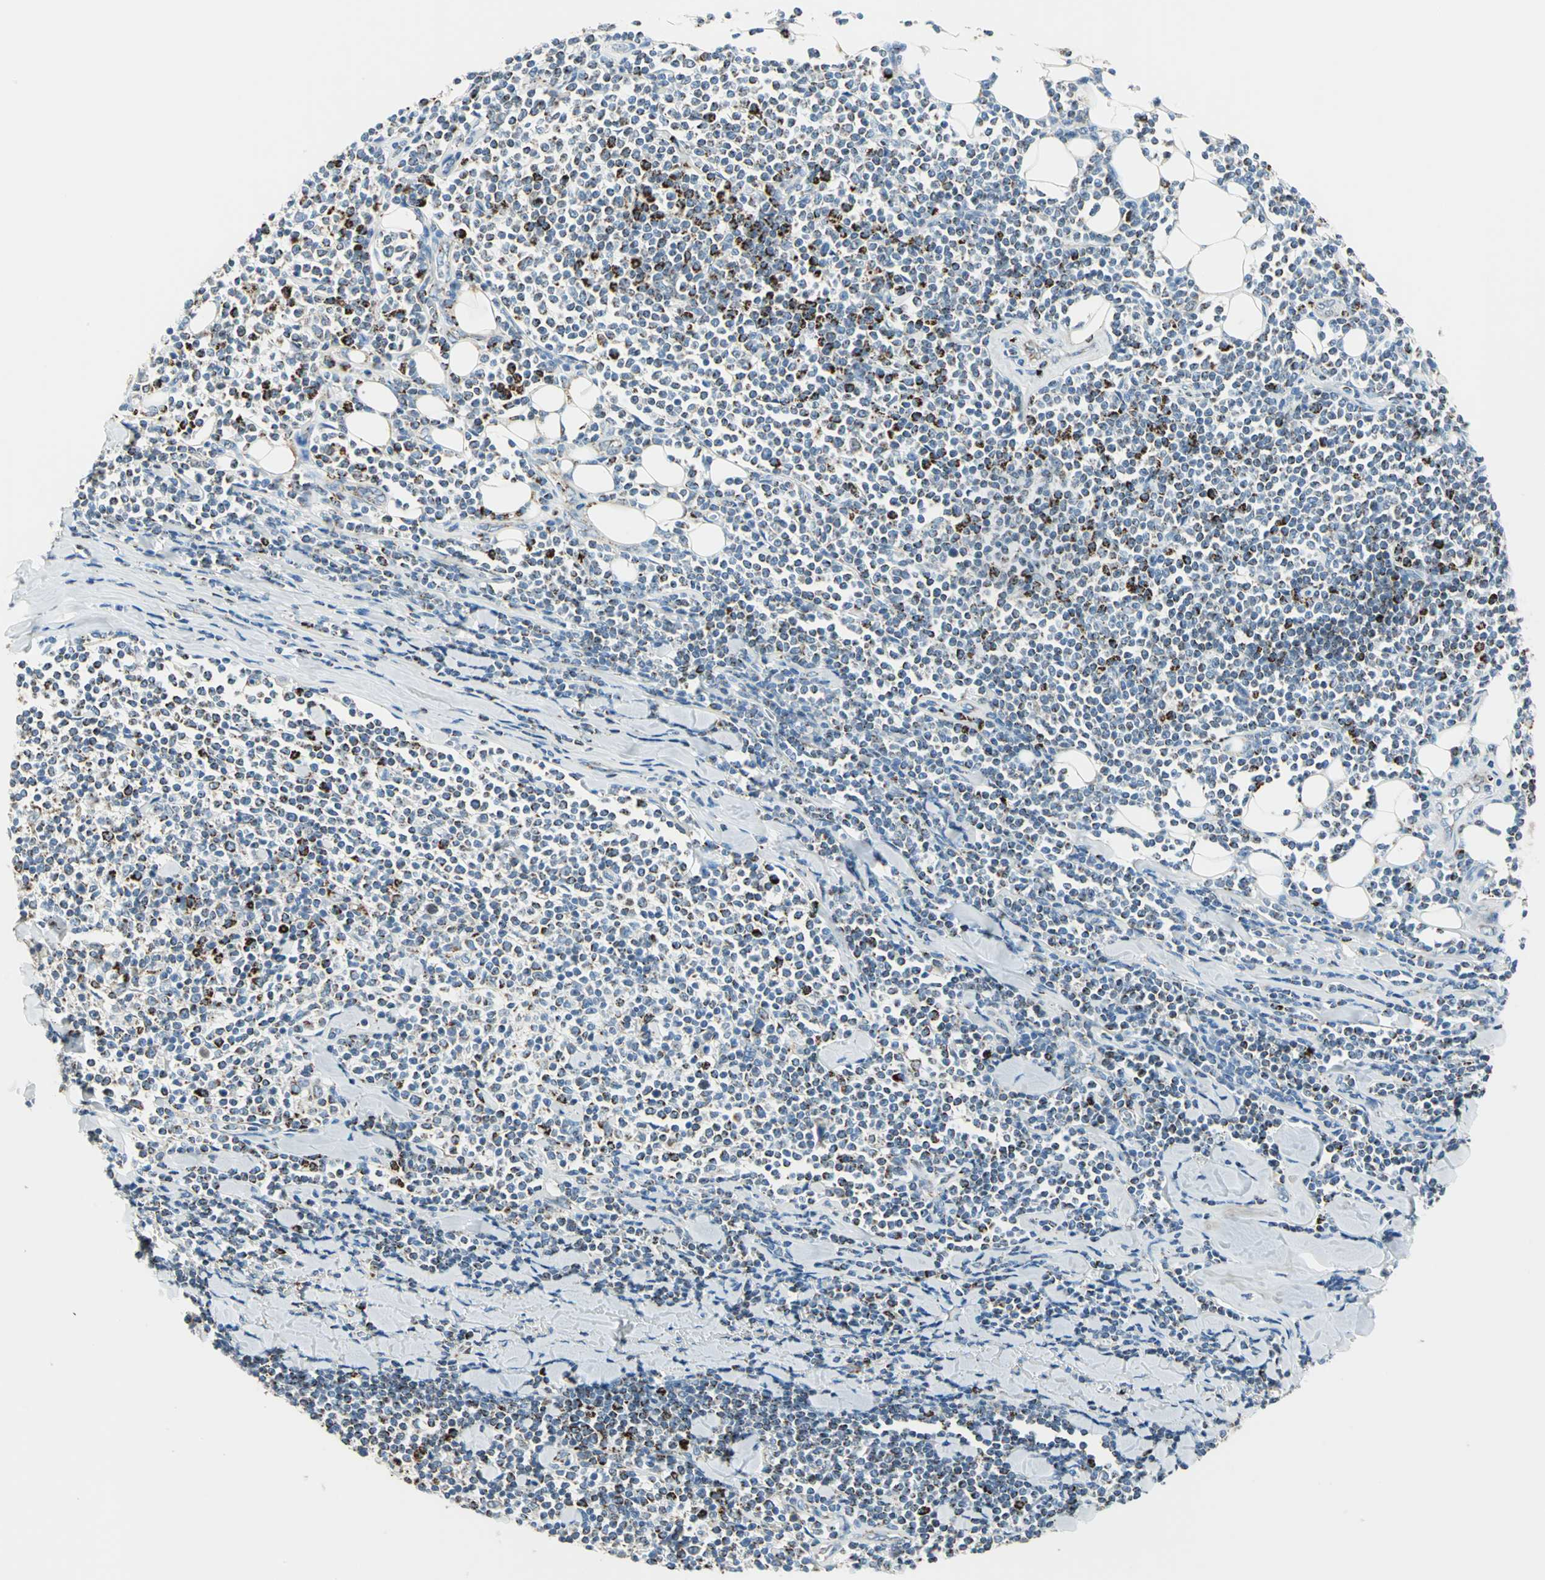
{"staining": {"intensity": "strong", "quantity": "25%-75%", "location": "cytoplasmic/membranous"}, "tissue": "lymphoma", "cell_type": "Tumor cells", "image_type": "cancer", "snomed": [{"axis": "morphology", "description": "Malignant lymphoma, non-Hodgkin's type, Low grade"}, {"axis": "topography", "description": "Soft tissue"}], "caption": "An image of lymphoma stained for a protein reveals strong cytoplasmic/membranous brown staining in tumor cells. The staining is performed using DAB (3,3'-diaminobenzidine) brown chromogen to label protein expression. The nuclei are counter-stained blue using hematoxylin.", "gene": "ACADM", "patient": {"sex": "male", "age": 92}}